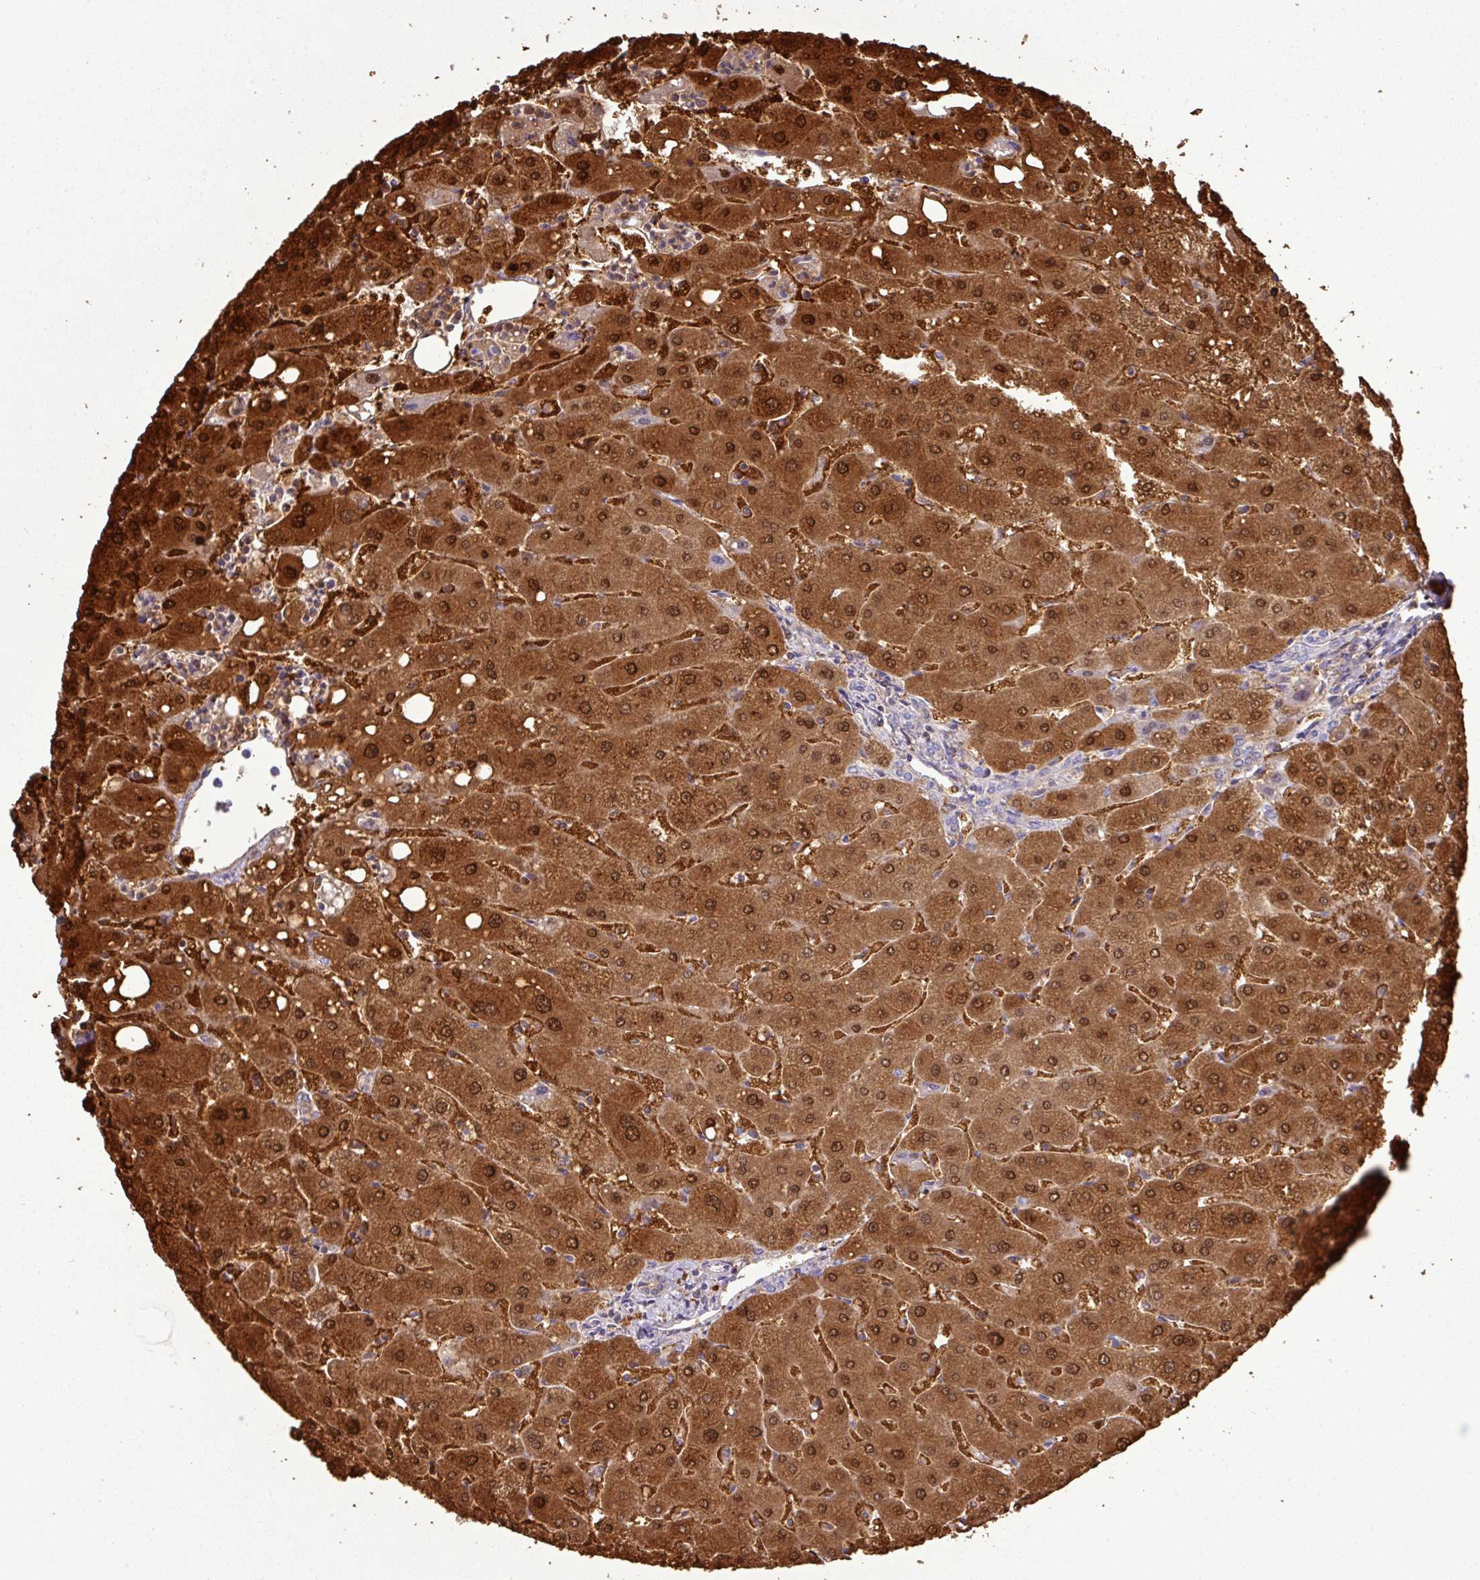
{"staining": {"intensity": "negative", "quantity": "none", "location": "none"}, "tissue": "liver", "cell_type": "Cholangiocytes", "image_type": "normal", "snomed": [{"axis": "morphology", "description": "Normal tissue, NOS"}, {"axis": "topography", "description": "Liver"}], "caption": "An IHC image of benign liver is shown. There is no staining in cholangiocytes of liver.", "gene": "GSTA1", "patient": {"sex": "male", "age": 67}}